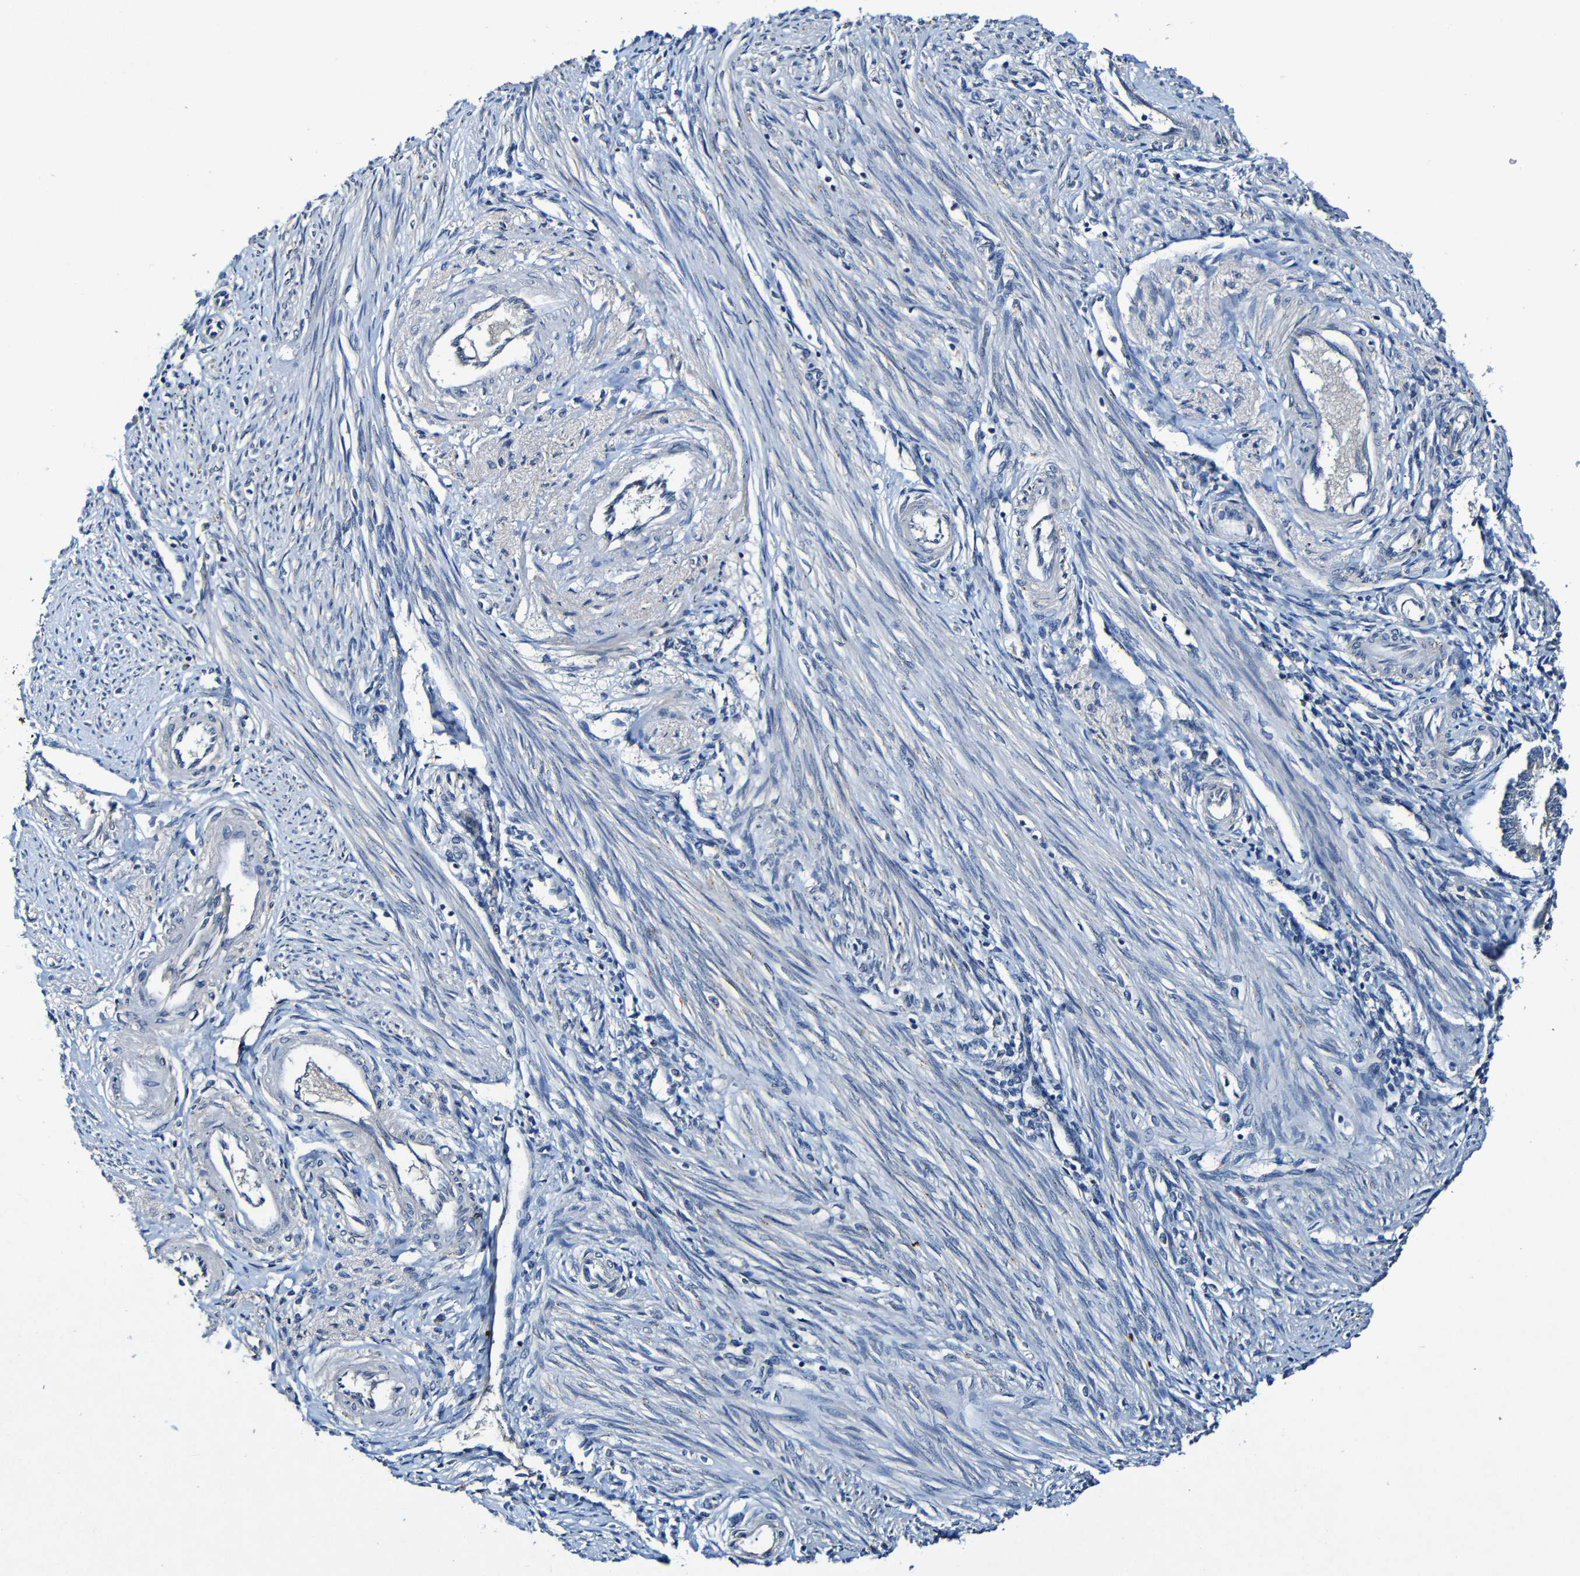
{"staining": {"intensity": "negative", "quantity": "none", "location": "none"}, "tissue": "endometrium", "cell_type": "Cells in endometrial stroma", "image_type": "normal", "snomed": [{"axis": "morphology", "description": "Normal tissue, NOS"}, {"axis": "topography", "description": "Endometrium"}], "caption": "Cells in endometrial stroma are negative for brown protein staining in normal endometrium. (DAB IHC visualized using brightfield microscopy, high magnification).", "gene": "LRRC70", "patient": {"sex": "female", "age": 42}}